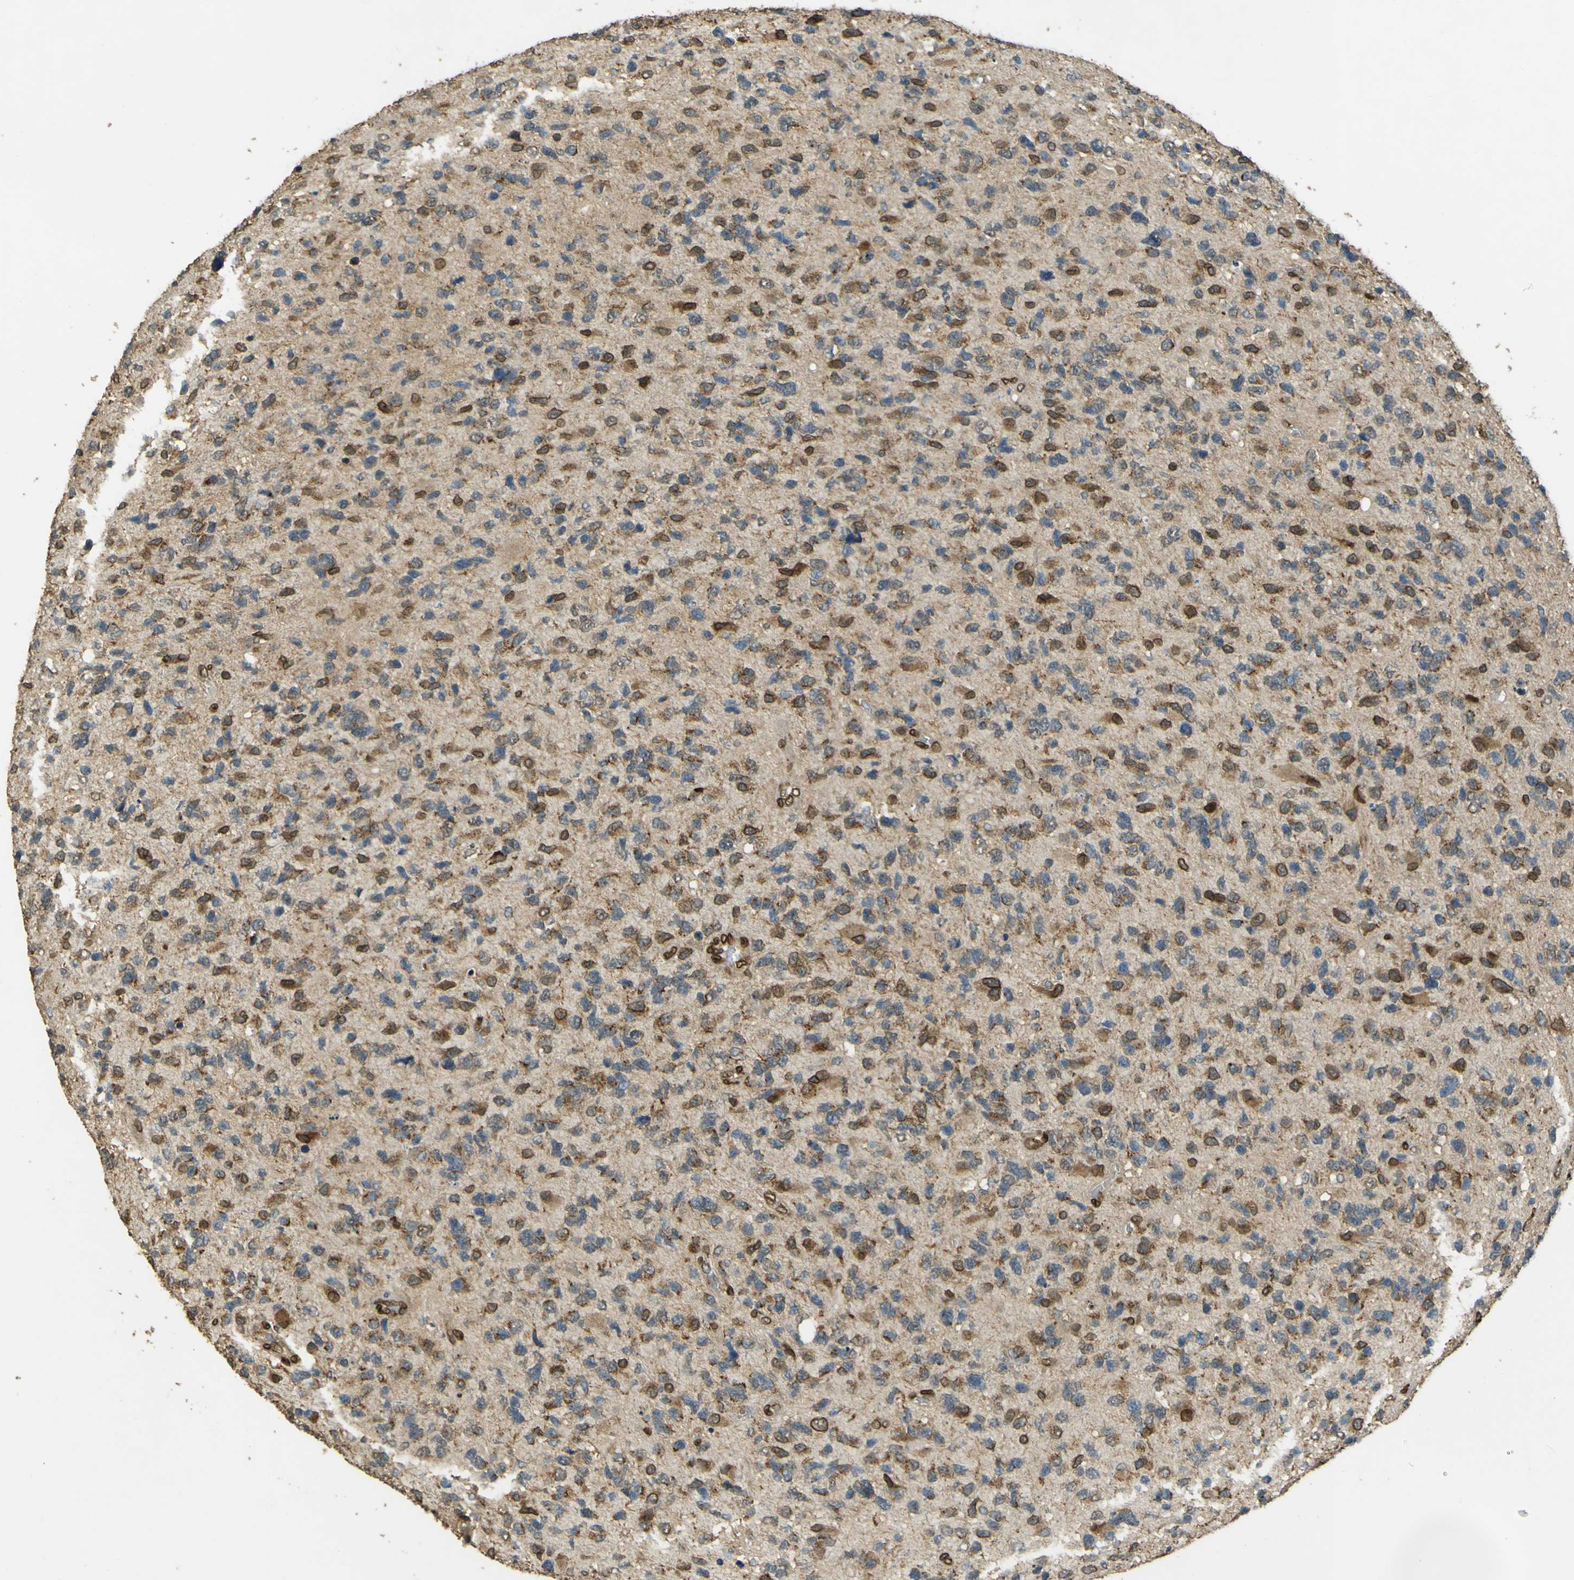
{"staining": {"intensity": "moderate", "quantity": "25%-75%", "location": "cytoplasmic/membranous,nuclear"}, "tissue": "glioma", "cell_type": "Tumor cells", "image_type": "cancer", "snomed": [{"axis": "morphology", "description": "Glioma, malignant, High grade"}, {"axis": "topography", "description": "Brain"}], "caption": "Glioma tissue demonstrates moderate cytoplasmic/membranous and nuclear expression in approximately 25%-75% of tumor cells (Stains: DAB in brown, nuclei in blue, Microscopy: brightfield microscopy at high magnification).", "gene": "GALNT1", "patient": {"sex": "female", "age": 58}}